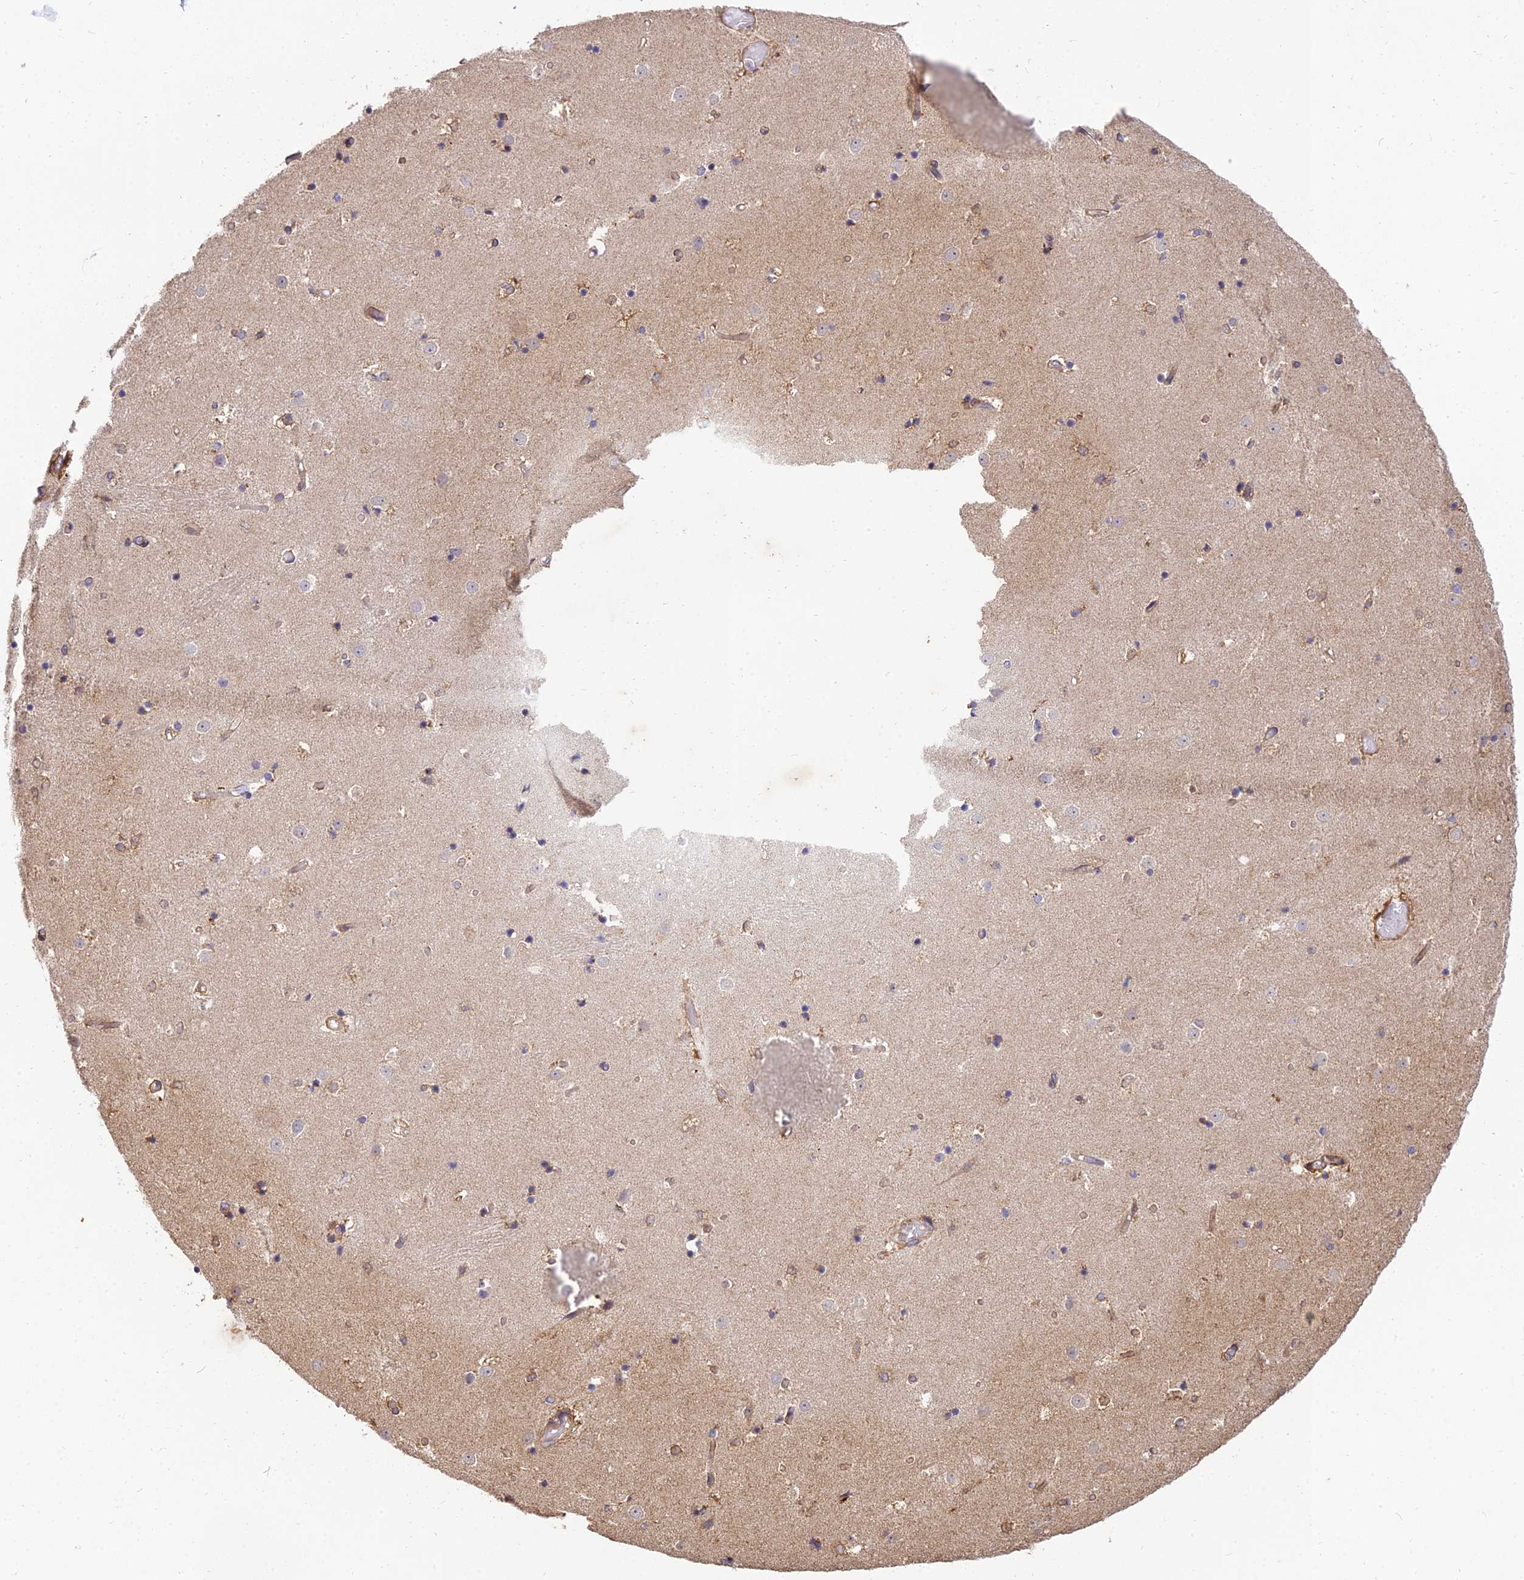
{"staining": {"intensity": "moderate", "quantity": "<25%", "location": "cytoplasmic/membranous"}, "tissue": "caudate", "cell_type": "Glial cells", "image_type": "normal", "snomed": [{"axis": "morphology", "description": "Normal tissue, NOS"}, {"axis": "topography", "description": "Lateral ventricle wall"}], "caption": "Immunohistochemistry (DAB (3,3'-diaminobenzidine)) staining of benign caudate shows moderate cytoplasmic/membranous protein expression in approximately <25% of glial cells.", "gene": "ARL8A", "patient": {"sex": "female", "age": 52}}